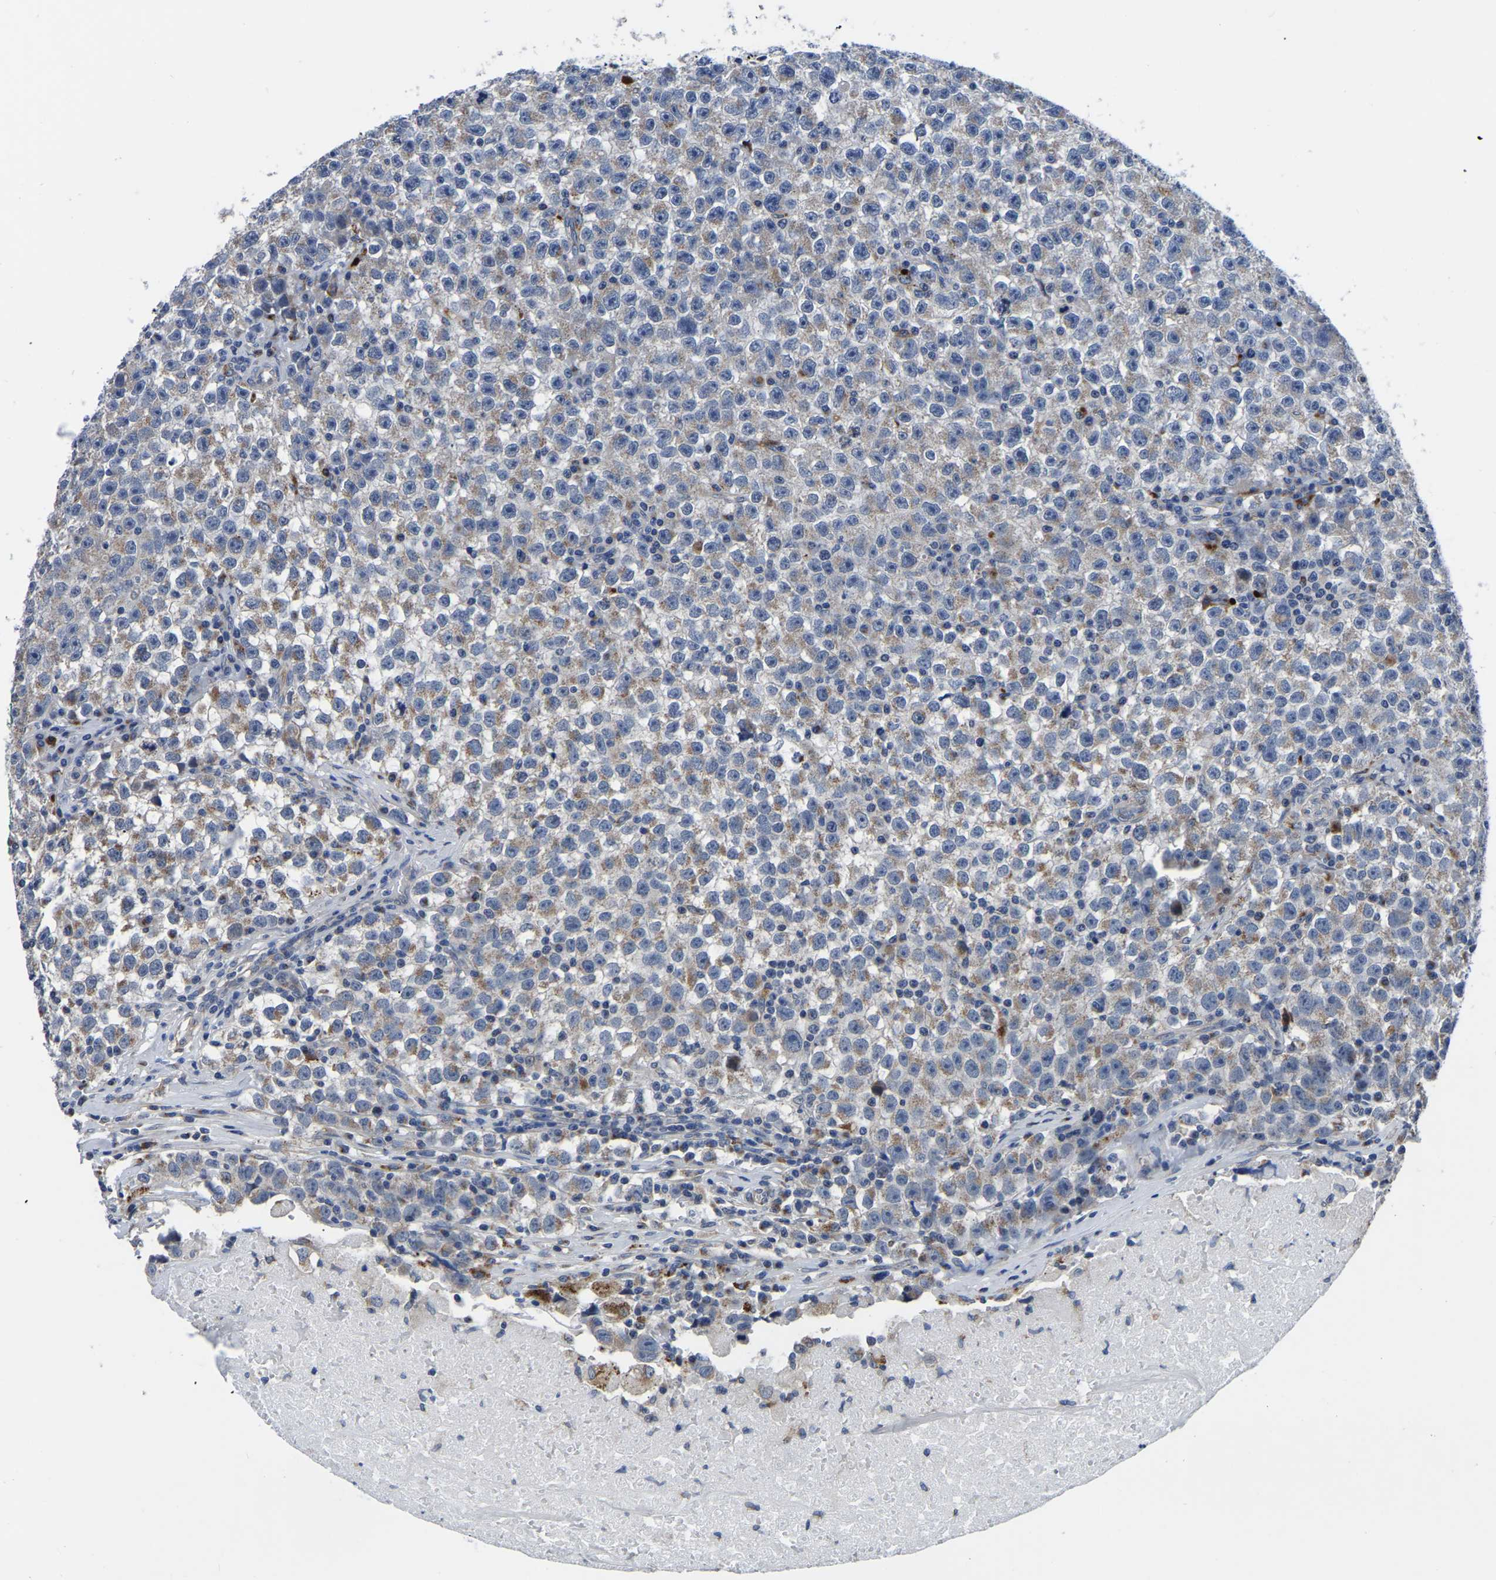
{"staining": {"intensity": "weak", "quantity": "<25%", "location": "cytoplasmic/membranous"}, "tissue": "testis cancer", "cell_type": "Tumor cells", "image_type": "cancer", "snomed": [{"axis": "morphology", "description": "Seminoma, NOS"}, {"axis": "topography", "description": "Testis"}], "caption": "Immunohistochemistry histopathology image of neoplastic tissue: seminoma (testis) stained with DAB (3,3'-diaminobenzidine) demonstrates no significant protein positivity in tumor cells.", "gene": "PDLIM7", "patient": {"sex": "male", "age": 22}}